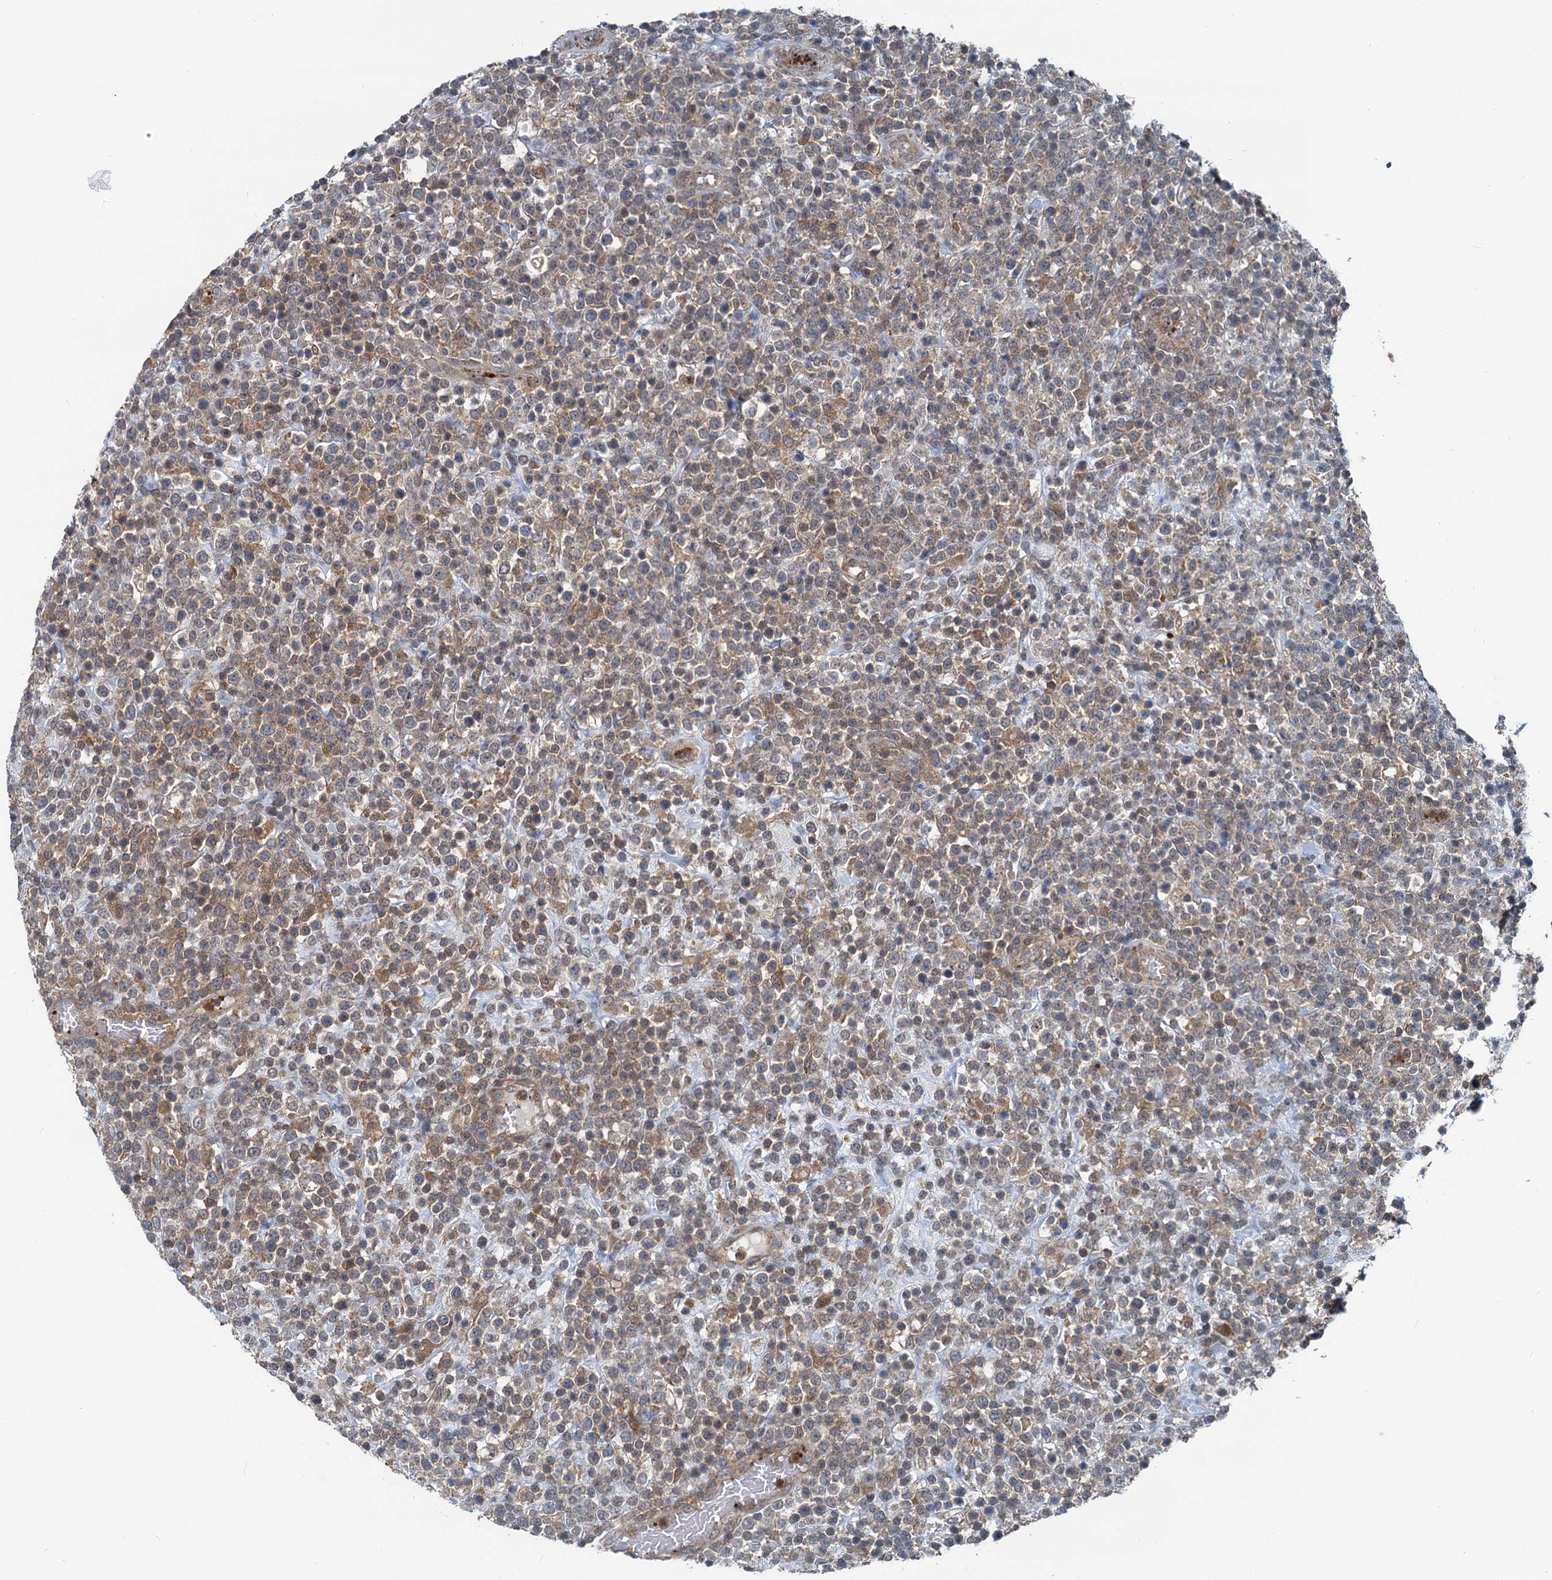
{"staining": {"intensity": "moderate", "quantity": "25%-75%", "location": "cytoplasmic/membranous"}, "tissue": "lymphoma", "cell_type": "Tumor cells", "image_type": "cancer", "snomed": [{"axis": "morphology", "description": "Malignant lymphoma, non-Hodgkin's type, High grade"}, {"axis": "topography", "description": "Colon"}], "caption": "A brown stain labels moderate cytoplasmic/membranous positivity of a protein in lymphoma tumor cells.", "gene": "GCLM", "patient": {"sex": "female", "age": 53}}